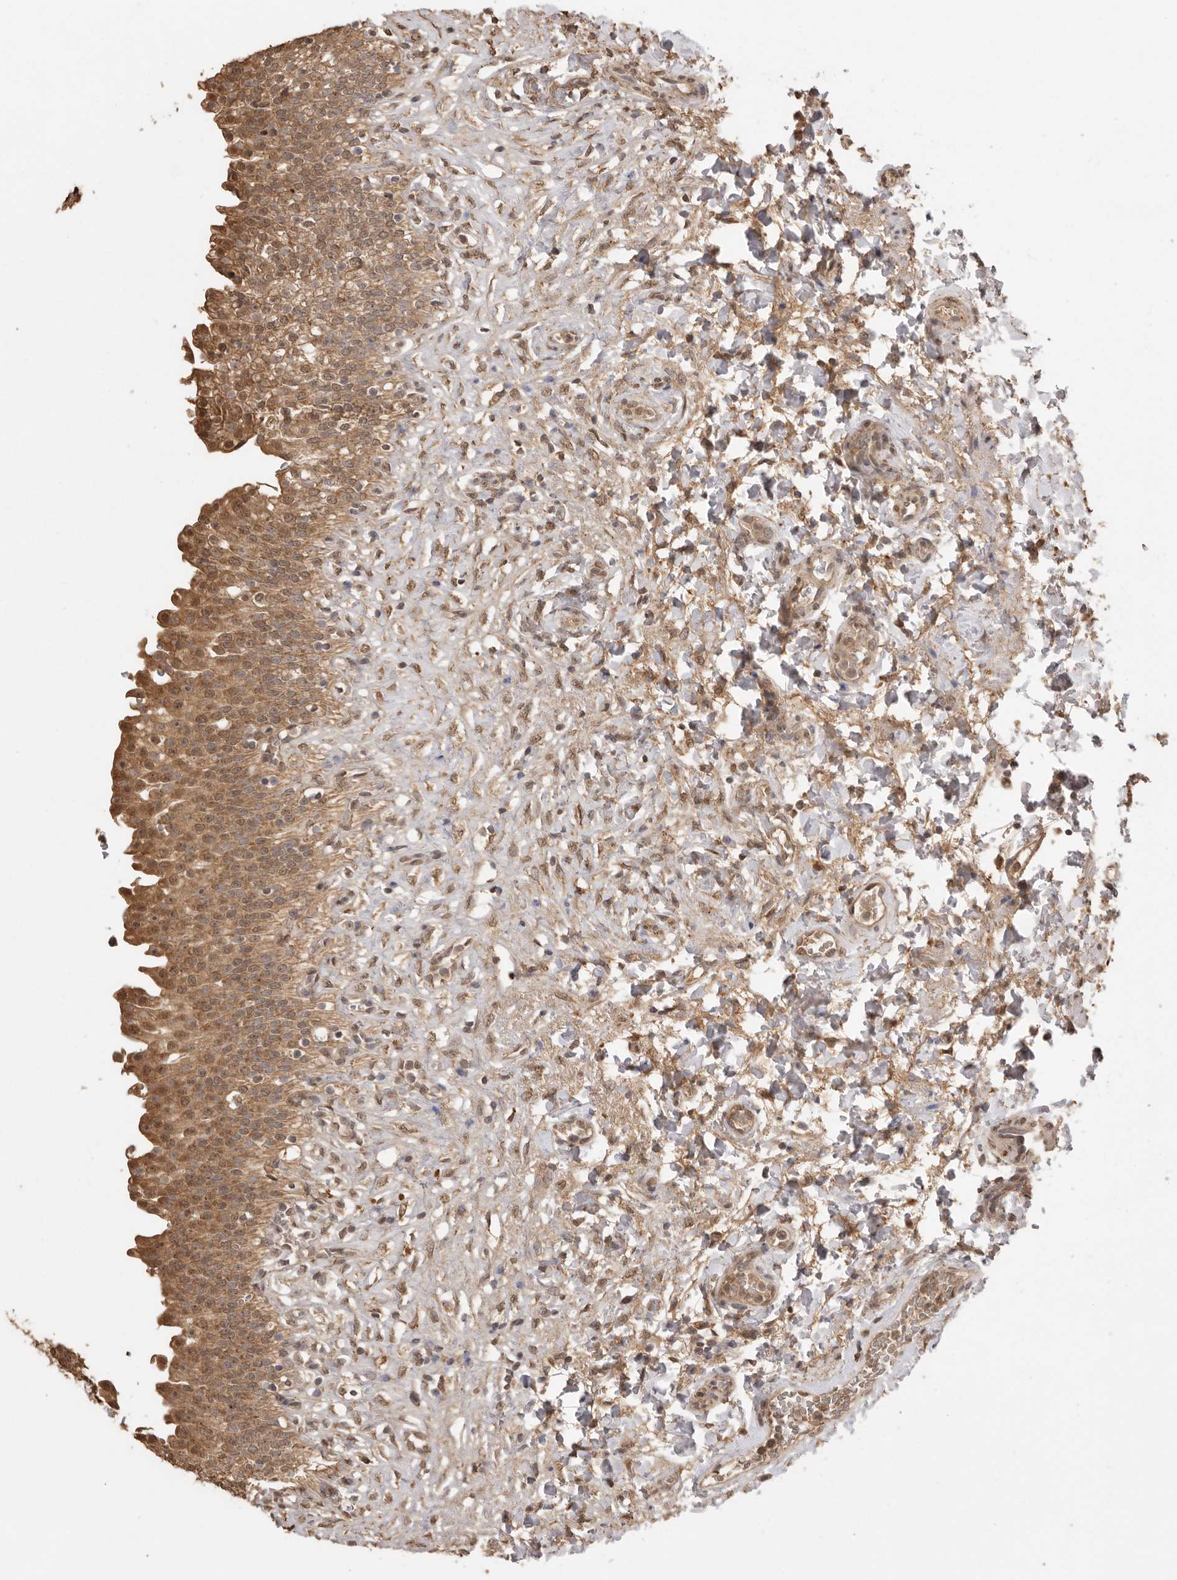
{"staining": {"intensity": "moderate", "quantity": ">75%", "location": "cytoplasmic/membranous,nuclear"}, "tissue": "urinary bladder", "cell_type": "Urothelial cells", "image_type": "normal", "snomed": [{"axis": "morphology", "description": "Urothelial carcinoma, High grade"}, {"axis": "topography", "description": "Urinary bladder"}], "caption": "Immunohistochemistry (DAB) staining of normal urinary bladder displays moderate cytoplasmic/membranous,nuclear protein expression in approximately >75% of urothelial cells. (Stains: DAB (3,3'-diaminobenzidine) in brown, nuclei in blue, Microscopy: brightfield microscopy at high magnification).", "gene": "JAG2", "patient": {"sex": "male", "age": 46}}